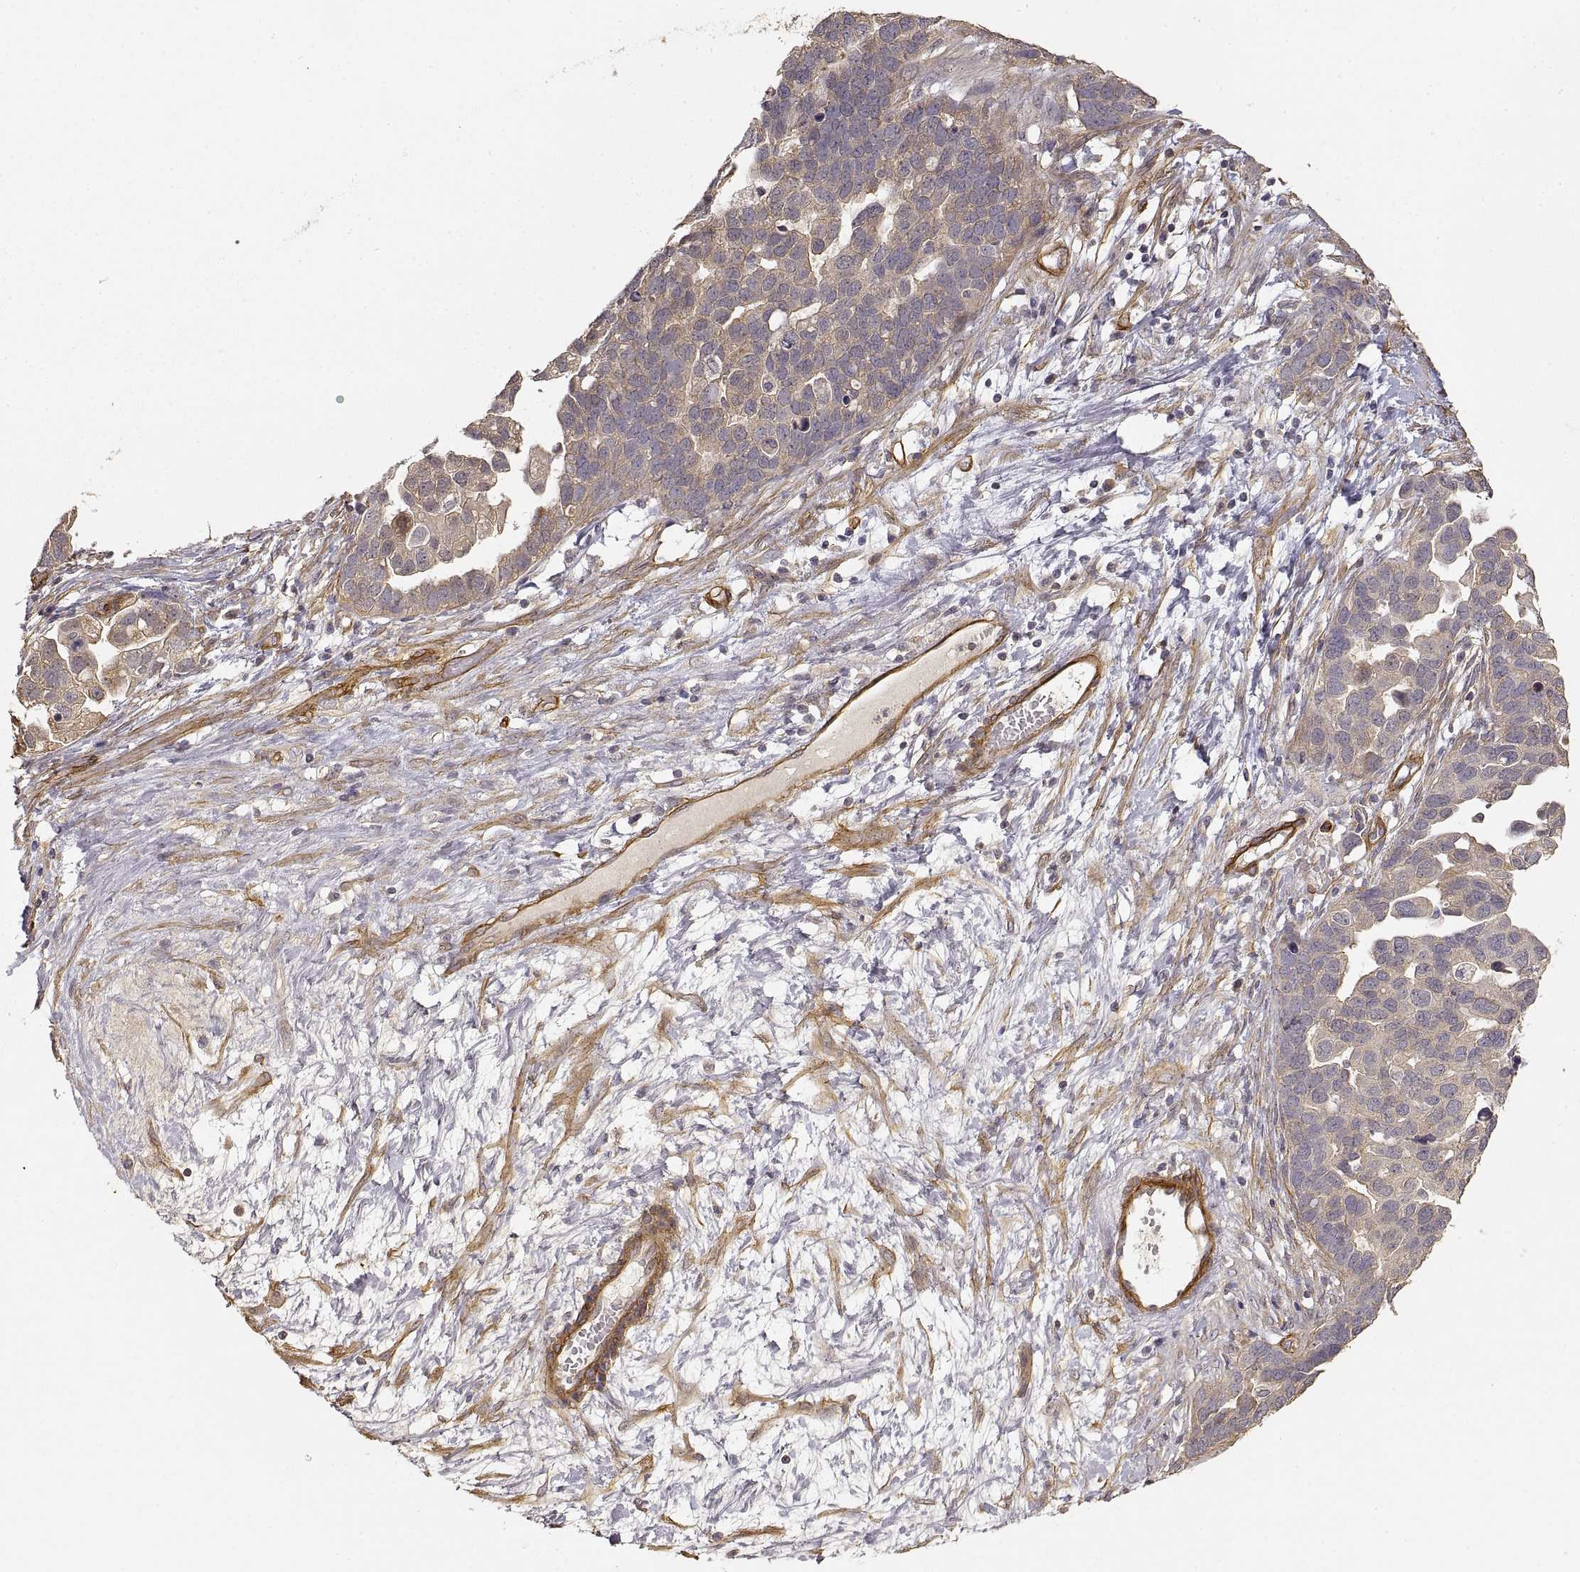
{"staining": {"intensity": "negative", "quantity": "none", "location": "none"}, "tissue": "ovarian cancer", "cell_type": "Tumor cells", "image_type": "cancer", "snomed": [{"axis": "morphology", "description": "Cystadenocarcinoma, serous, NOS"}, {"axis": "topography", "description": "Ovary"}], "caption": "There is no significant expression in tumor cells of serous cystadenocarcinoma (ovarian). The staining is performed using DAB (3,3'-diaminobenzidine) brown chromogen with nuclei counter-stained in using hematoxylin.", "gene": "LAMA4", "patient": {"sex": "female", "age": 54}}